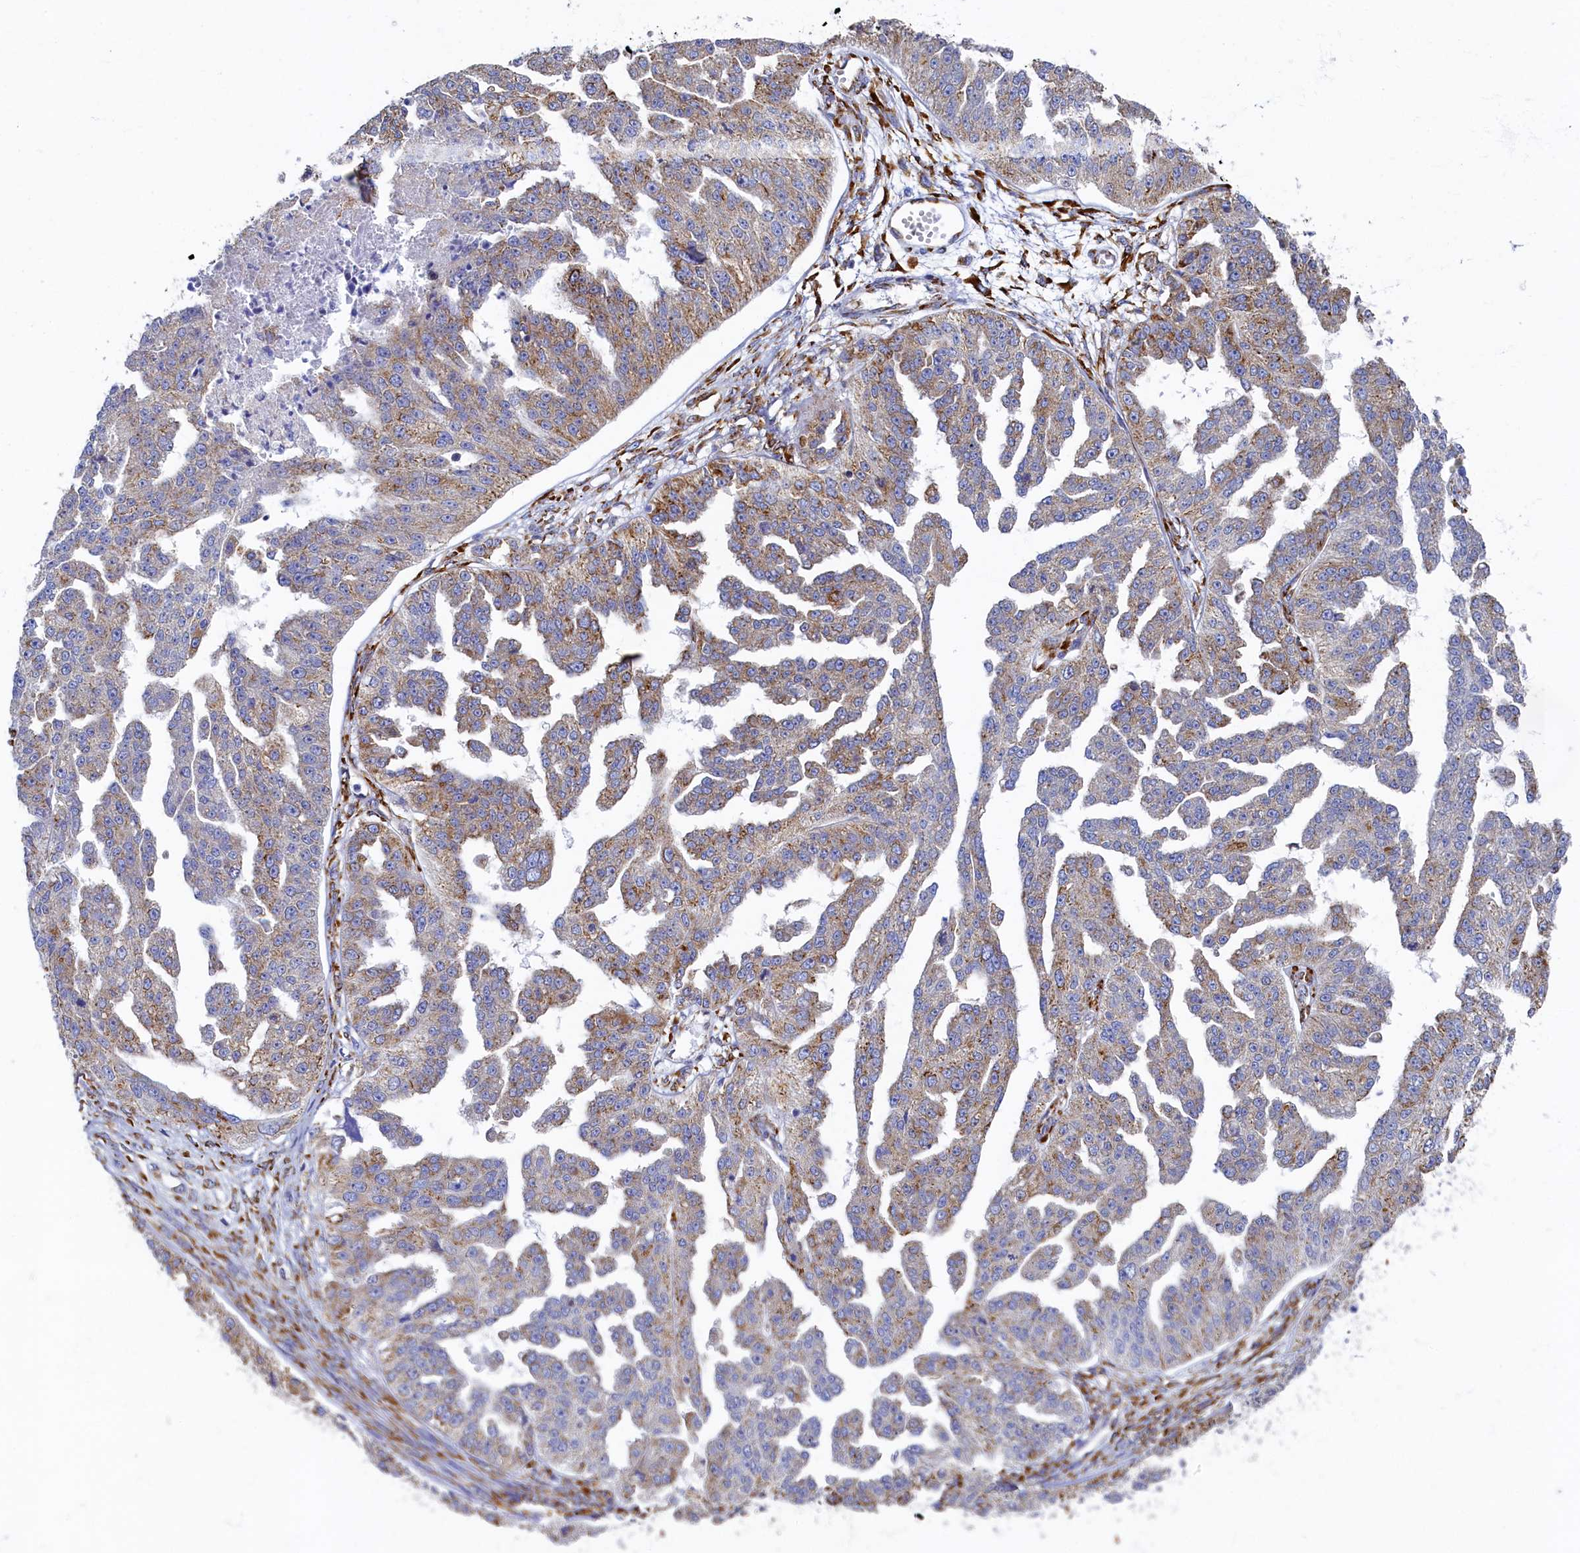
{"staining": {"intensity": "moderate", "quantity": "25%-75%", "location": "cytoplasmic/membranous"}, "tissue": "ovarian cancer", "cell_type": "Tumor cells", "image_type": "cancer", "snomed": [{"axis": "morphology", "description": "Cystadenocarcinoma, serous, NOS"}, {"axis": "topography", "description": "Ovary"}], "caption": "Protein positivity by immunohistochemistry (IHC) displays moderate cytoplasmic/membranous positivity in about 25%-75% of tumor cells in ovarian cancer.", "gene": "TMEM18", "patient": {"sex": "female", "age": 58}}